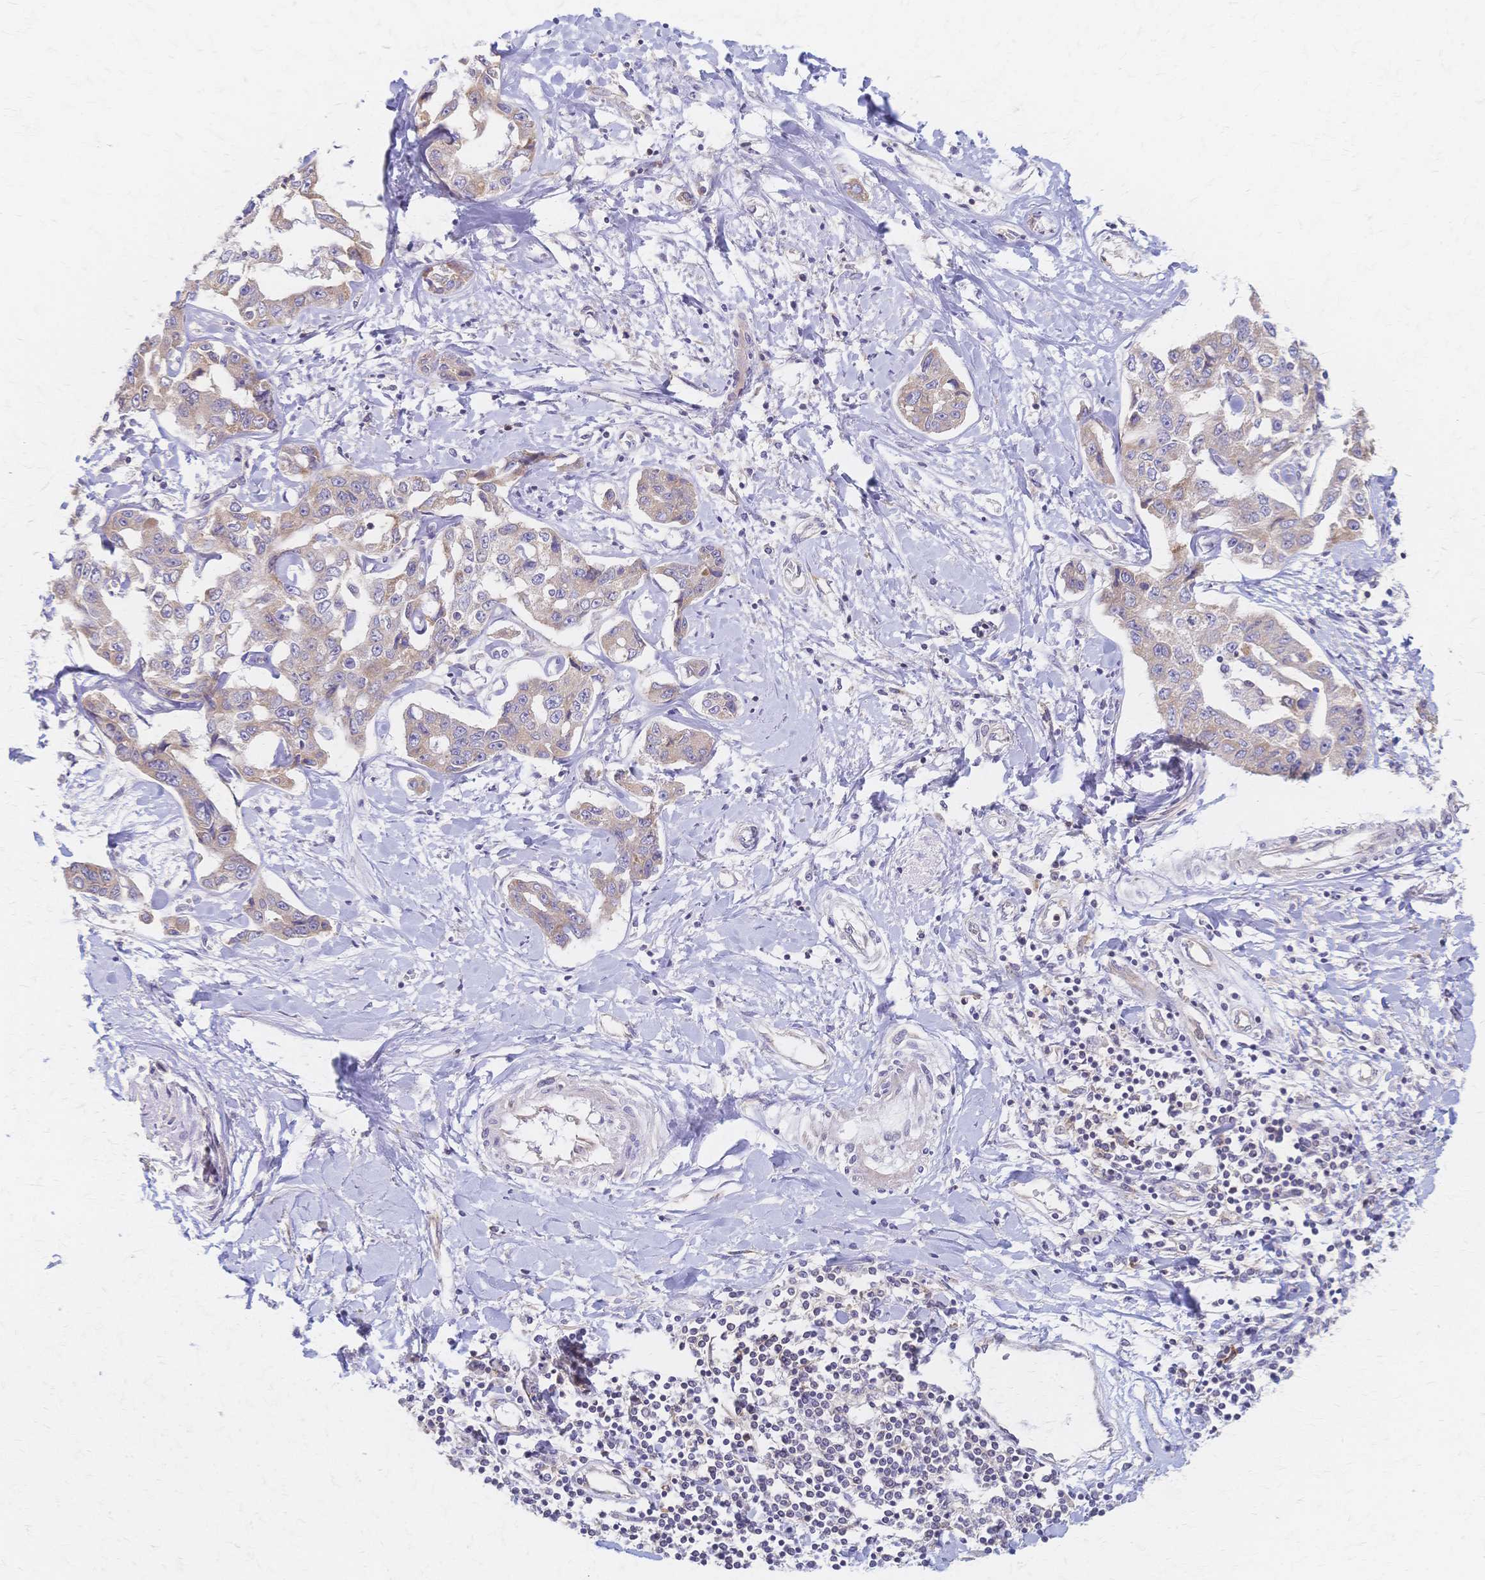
{"staining": {"intensity": "weak", "quantity": "25%-75%", "location": "cytoplasmic/membranous"}, "tissue": "liver cancer", "cell_type": "Tumor cells", "image_type": "cancer", "snomed": [{"axis": "morphology", "description": "Cholangiocarcinoma"}, {"axis": "topography", "description": "Liver"}], "caption": "Immunohistochemical staining of human cholangiocarcinoma (liver) displays low levels of weak cytoplasmic/membranous staining in approximately 25%-75% of tumor cells.", "gene": "CYB5A", "patient": {"sex": "male", "age": 59}}